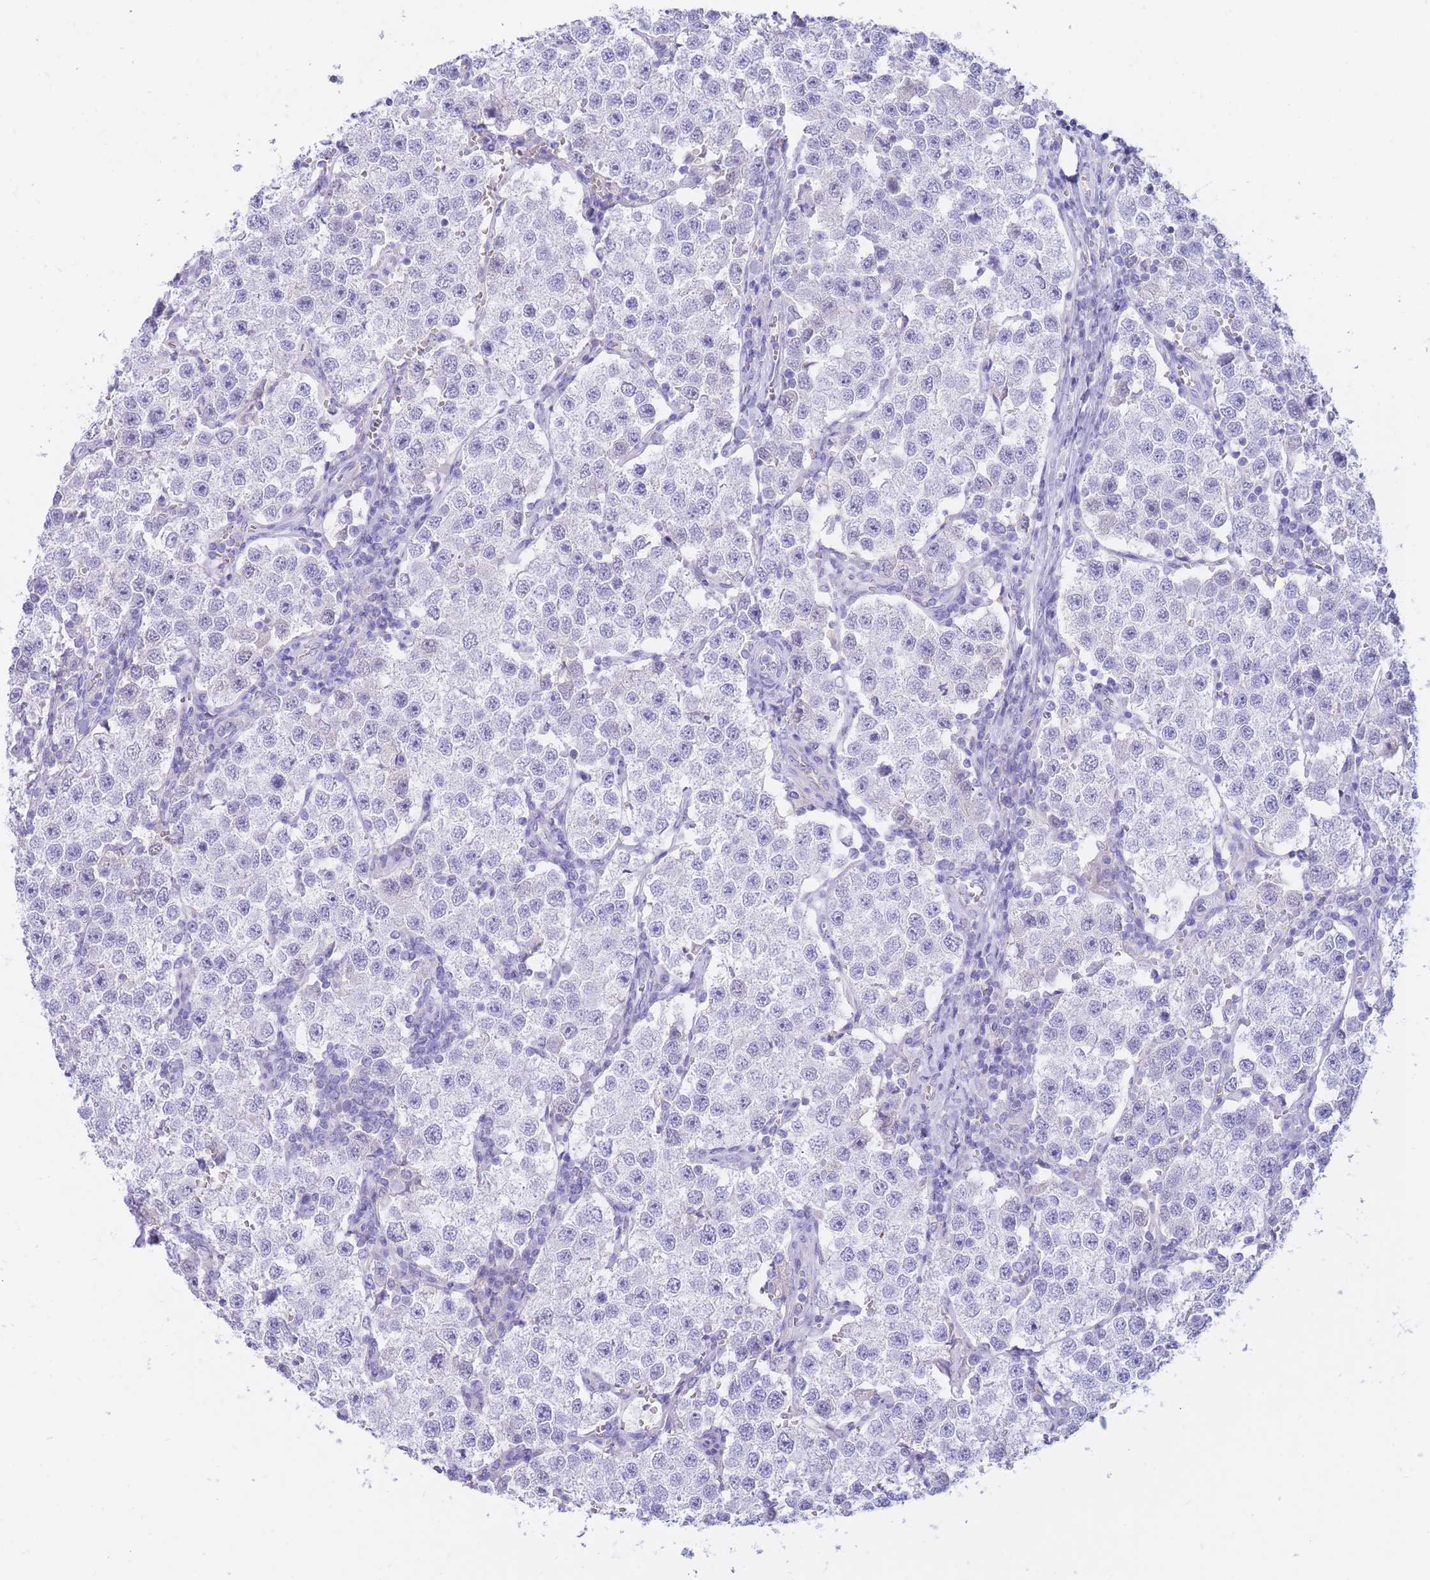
{"staining": {"intensity": "negative", "quantity": "none", "location": "none"}, "tissue": "testis cancer", "cell_type": "Tumor cells", "image_type": "cancer", "snomed": [{"axis": "morphology", "description": "Seminoma, NOS"}, {"axis": "topography", "description": "Testis"}], "caption": "Immunohistochemistry (IHC) image of human testis cancer (seminoma) stained for a protein (brown), which exhibits no expression in tumor cells. Brightfield microscopy of immunohistochemistry (IHC) stained with DAB (brown) and hematoxylin (blue), captured at high magnification.", "gene": "SULT1A1", "patient": {"sex": "male", "age": 37}}